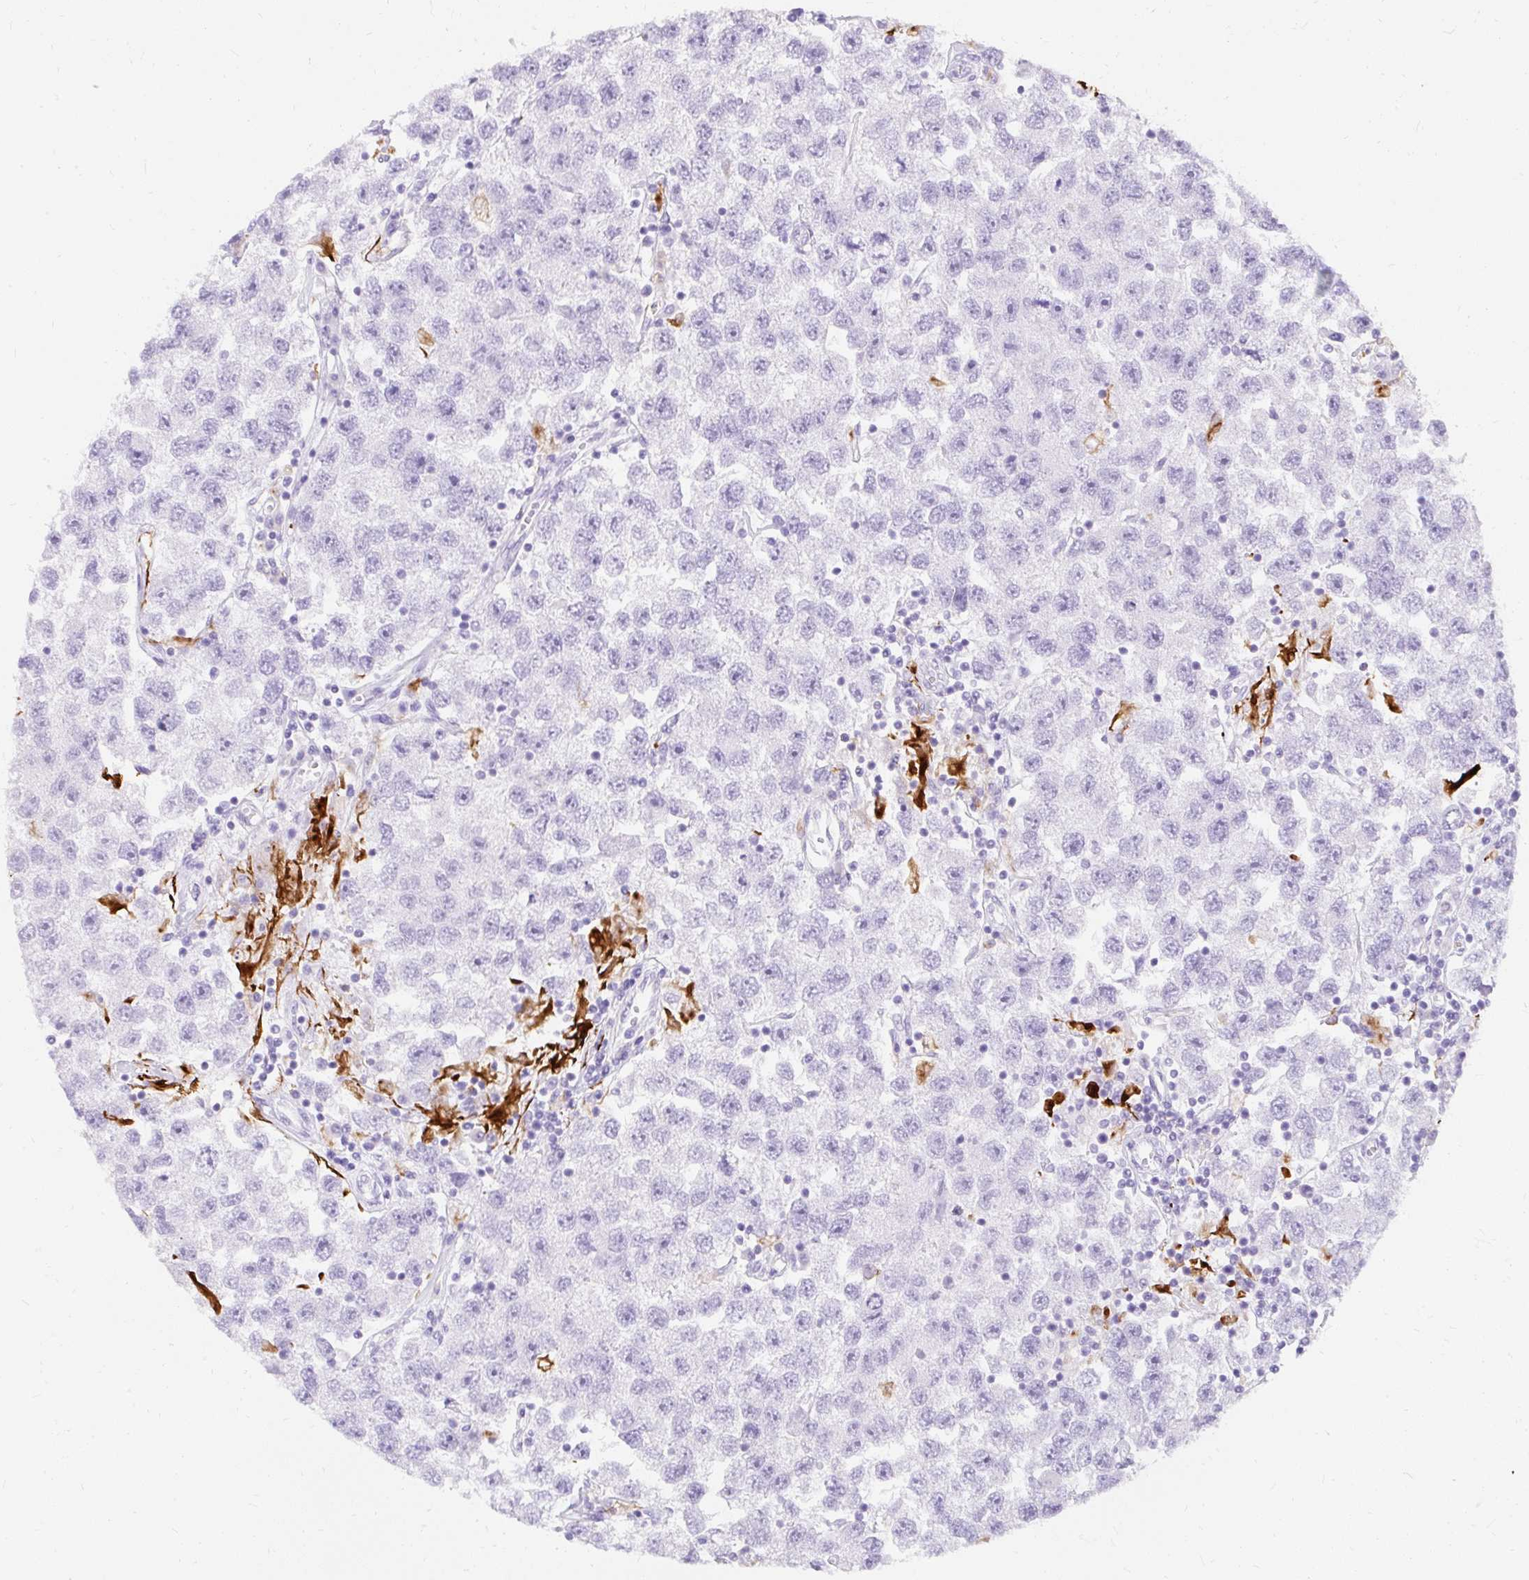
{"staining": {"intensity": "negative", "quantity": "none", "location": "none"}, "tissue": "testis cancer", "cell_type": "Tumor cells", "image_type": "cancer", "snomed": [{"axis": "morphology", "description": "Seminoma, NOS"}, {"axis": "topography", "description": "Testis"}], "caption": "Testis seminoma was stained to show a protein in brown. There is no significant expression in tumor cells. (DAB (3,3'-diaminobenzidine) immunohistochemistry (IHC) visualized using brightfield microscopy, high magnification).", "gene": "APOC4-APOC2", "patient": {"sex": "male", "age": 26}}